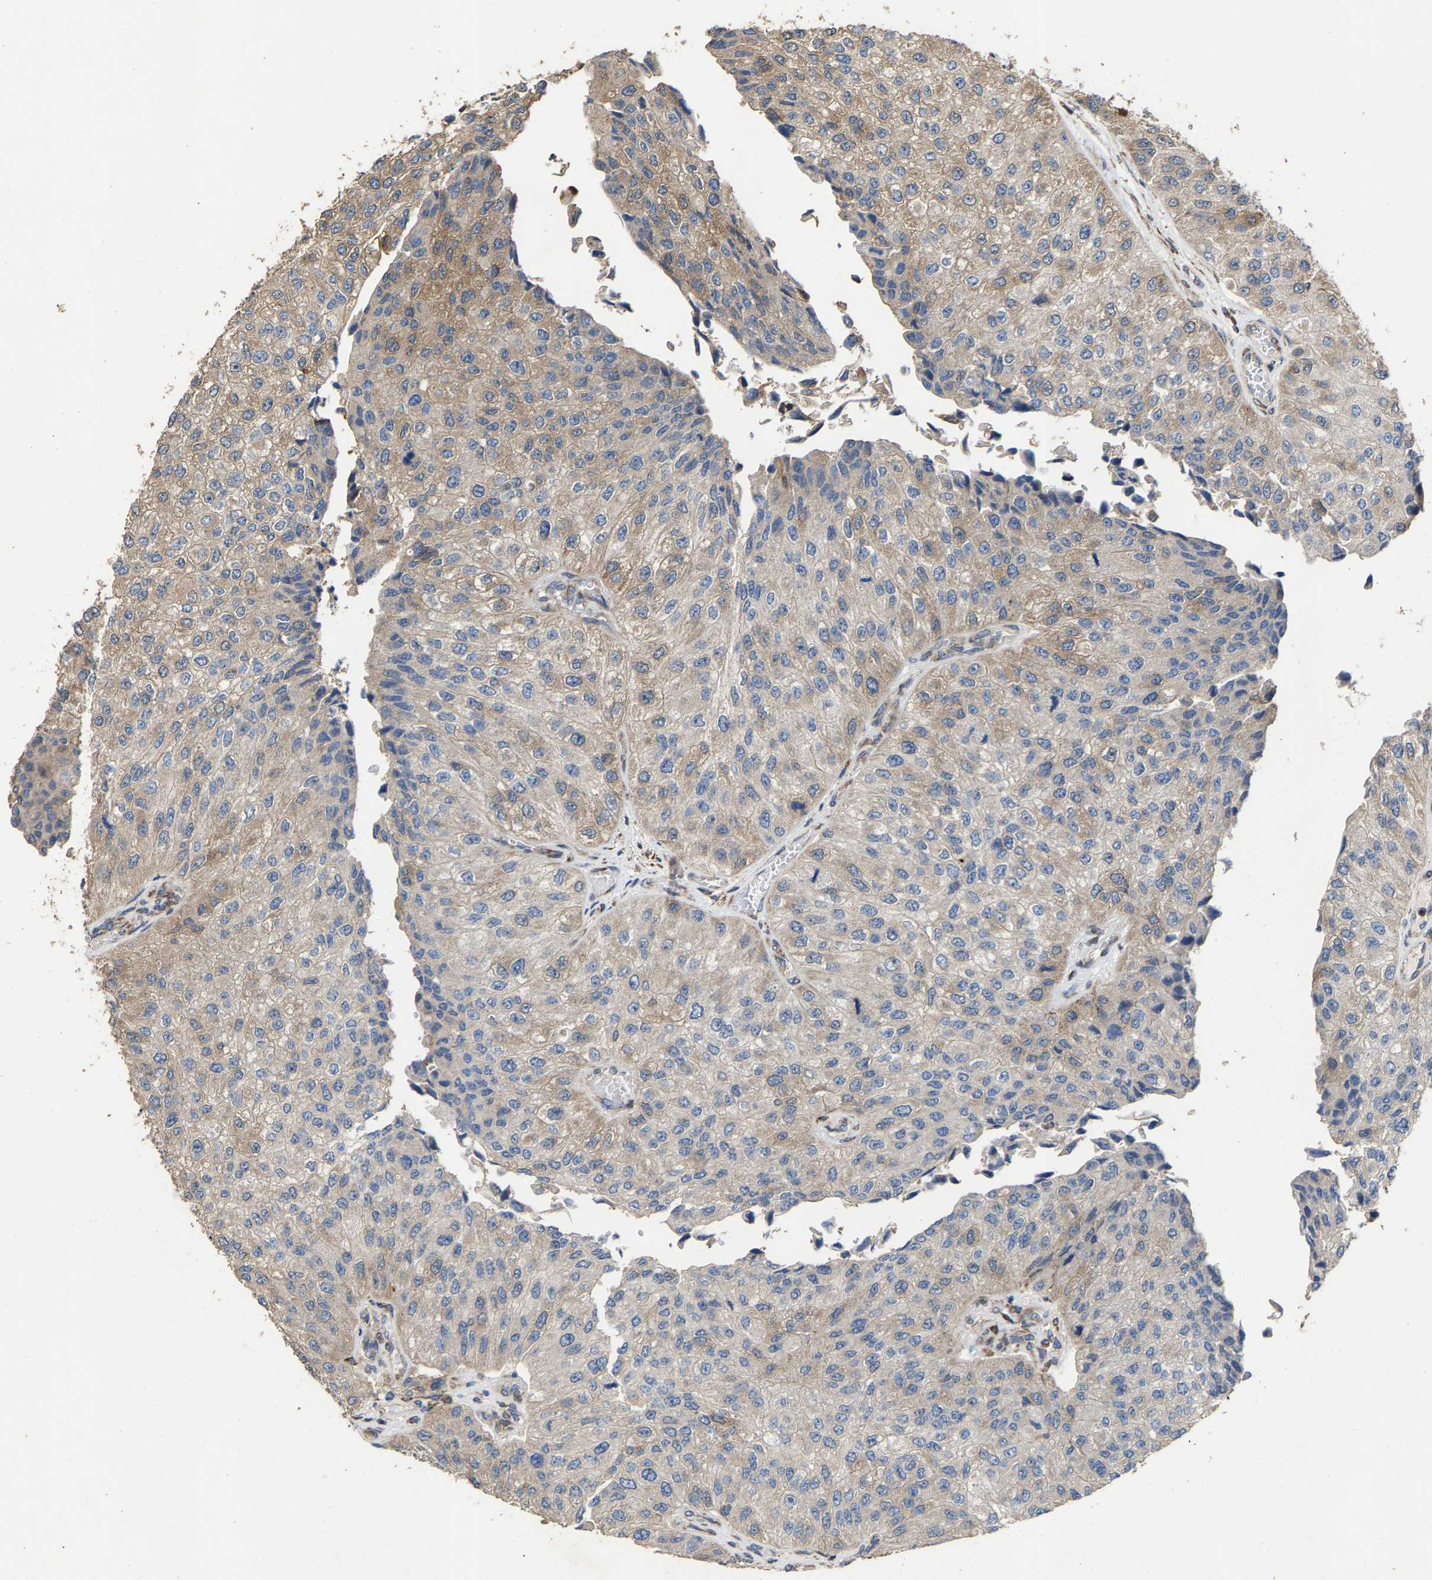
{"staining": {"intensity": "weak", "quantity": "<25%", "location": "cytoplasmic/membranous"}, "tissue": "urothelial cancer", "cell_type": "Tumor cells", "image_type": "cancer", "snomed": [{"axis": "morphology", "description": "Urothelial carcinoma, High grade"}, {"axis": "topography", "description": "Kidney"}, {"axis": "topography", "description": "Urinary bladder"}], "caption": "A high-resolution image shows IHC staining of urothelial carcinoma (high-grade), which reveals no significant positivity in tumor cells.", "gene": "FGD3", "patient": {"sex": "male", "age": 77}}